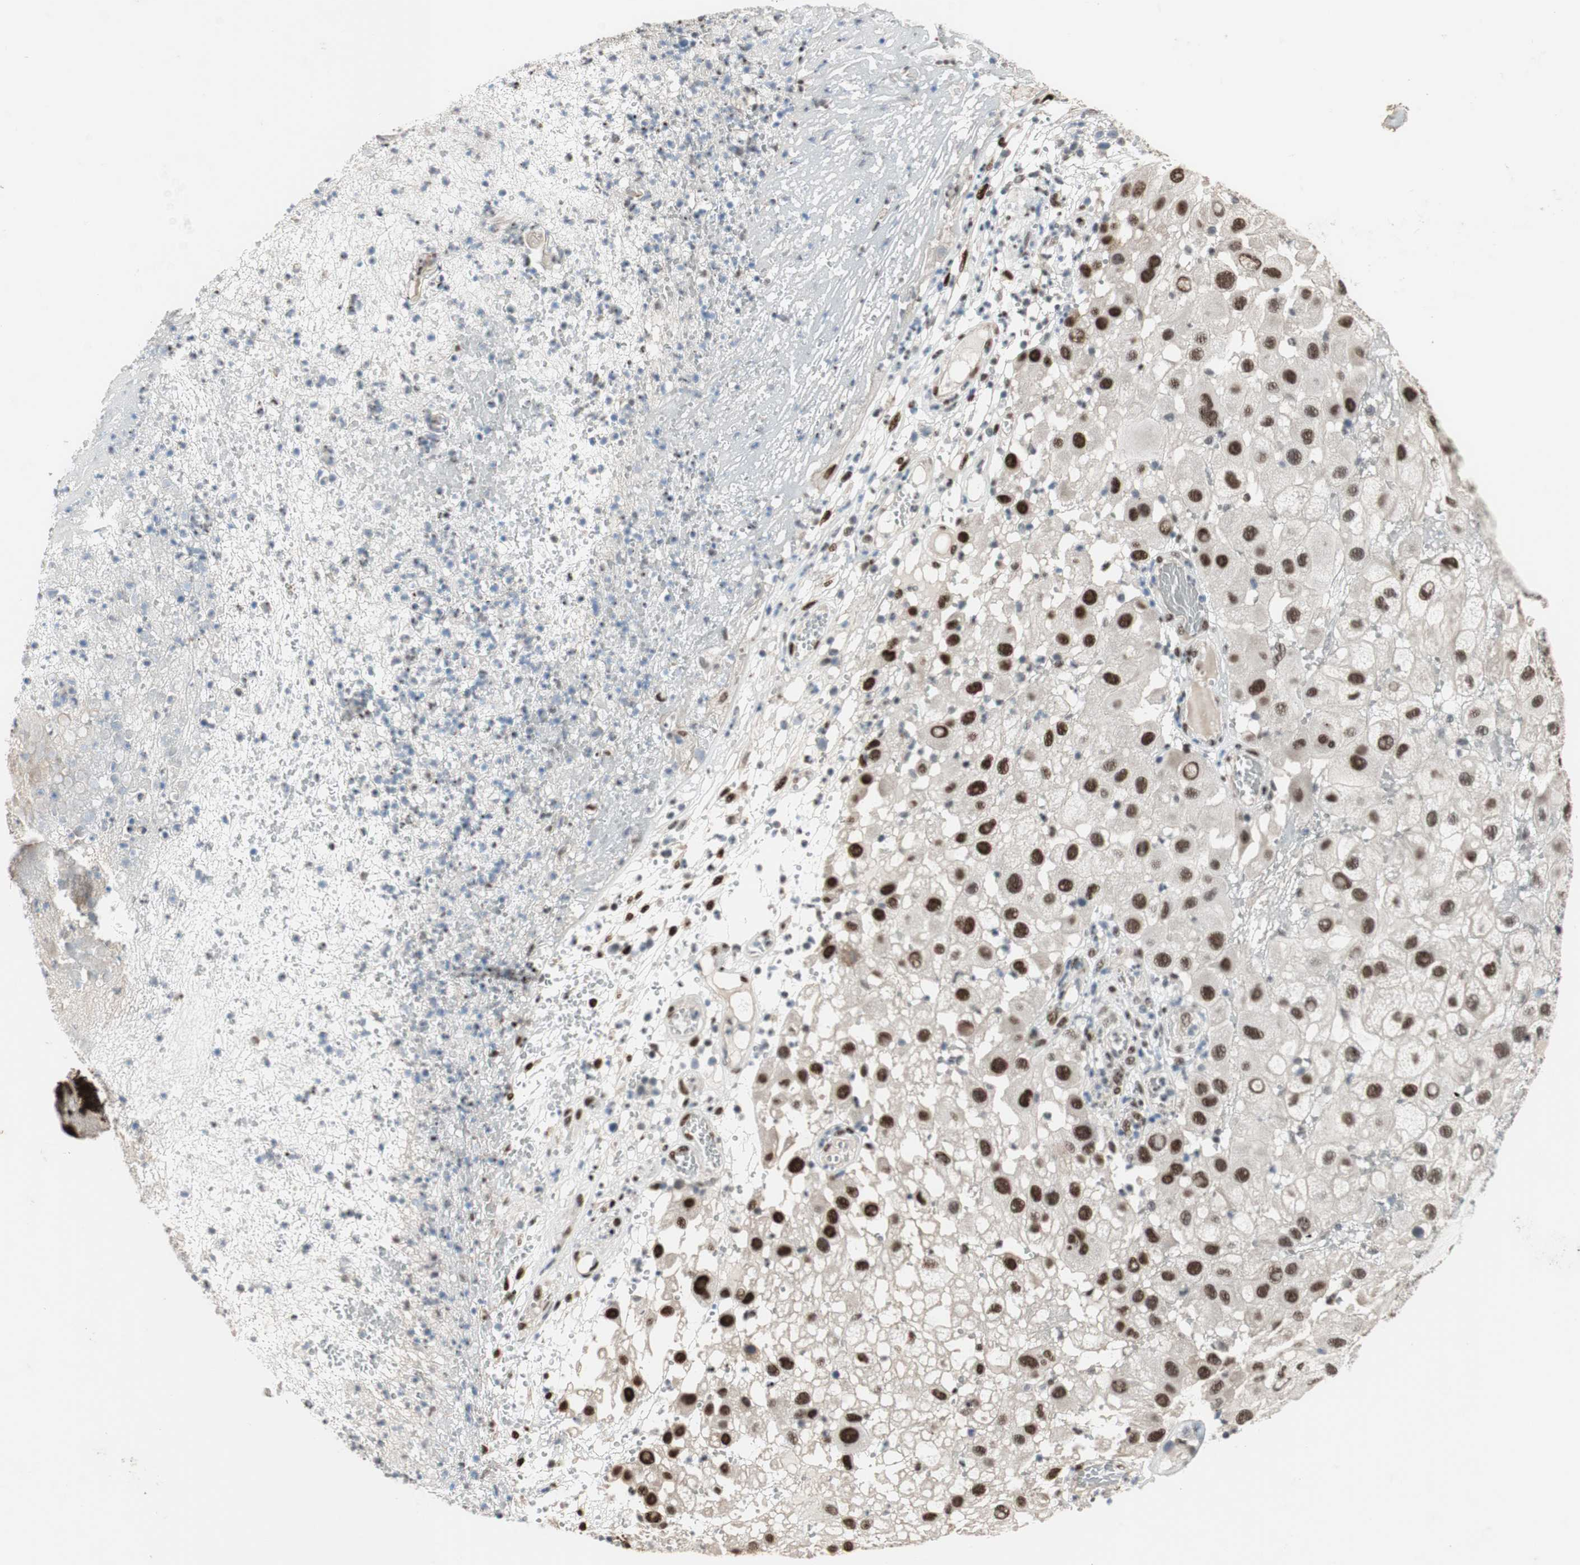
{"staining": {"intensity": "strong", "quantity": "25%-75%", "location": "nuclear"}, "tissue": "melanoma", "cell_type": "Tumor cells", "image_type": "cancer", "snomed": [{"axis": "morphology", "description": "Malignant melanoma, NOS"}, {"axis": "topography", "description": "Skin"}], "caption": "Malignant melanoma stained with DAB immunohistochemistry (IHC) shows high levels of strong nuclear positivity in approximately 25%-75% of tumor cells.", "gene": "PML", "patient": {"sex": "female", "age": 81}}